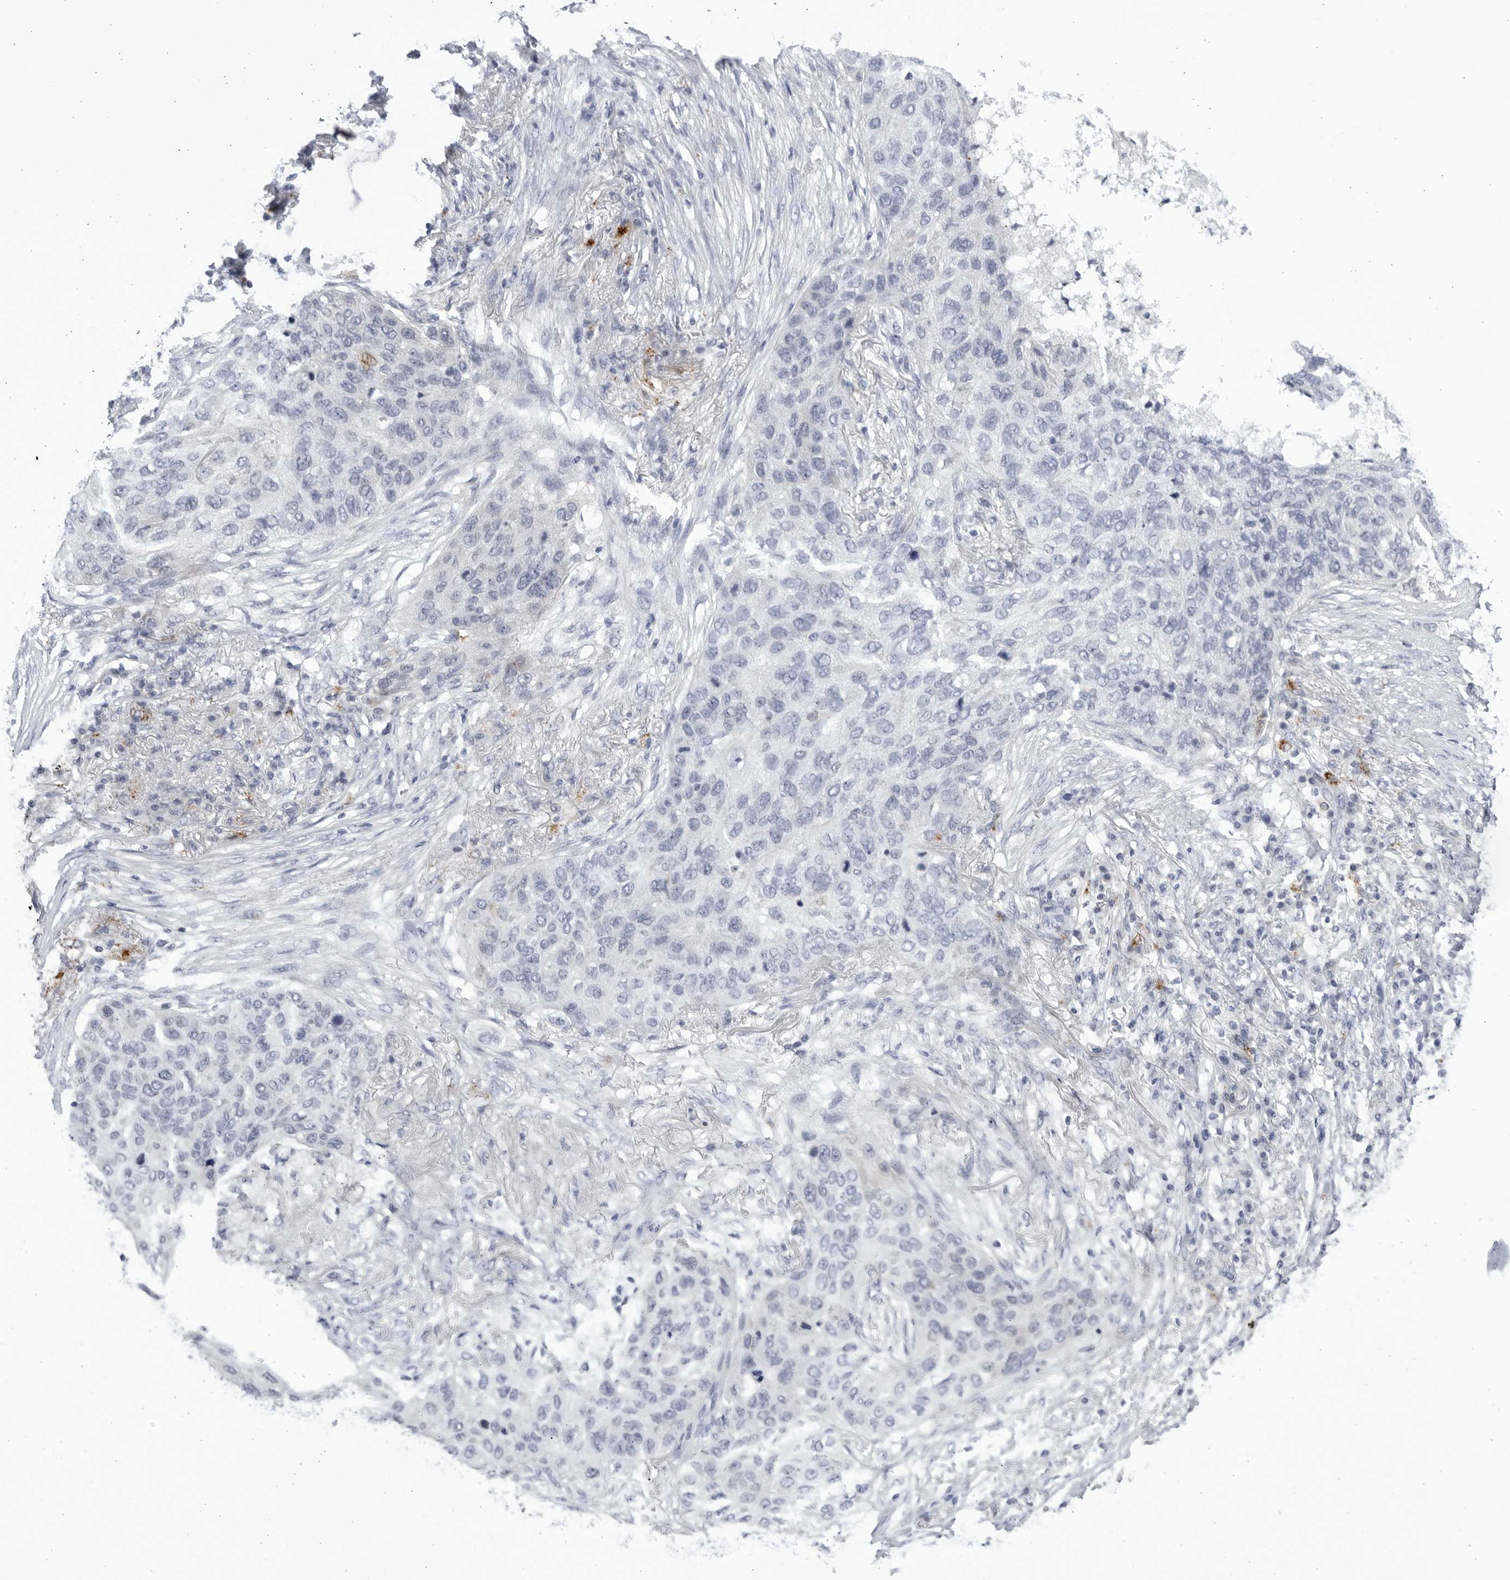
{"staining": {"intensity": "negative", "quantity": "none", "location": "none"}, "tissue": "lung cancer", "cell_type": "Tumor cells", "image_type": "cancer", "snomed": [{"axis": "morphology", "description": "Squamous cell carcinoma, NOS"}, {"axis": "topography", "description": "Lung"}], "caption": "An immunohistochemistry (IHC) photomicrograph of lung squamous cell carcinoma is shown. There is no staining in tumor cells of lung squamous cell carcinoma.", "gene": "CCDC181", "patient": {"sex": "female", "age": 63}}